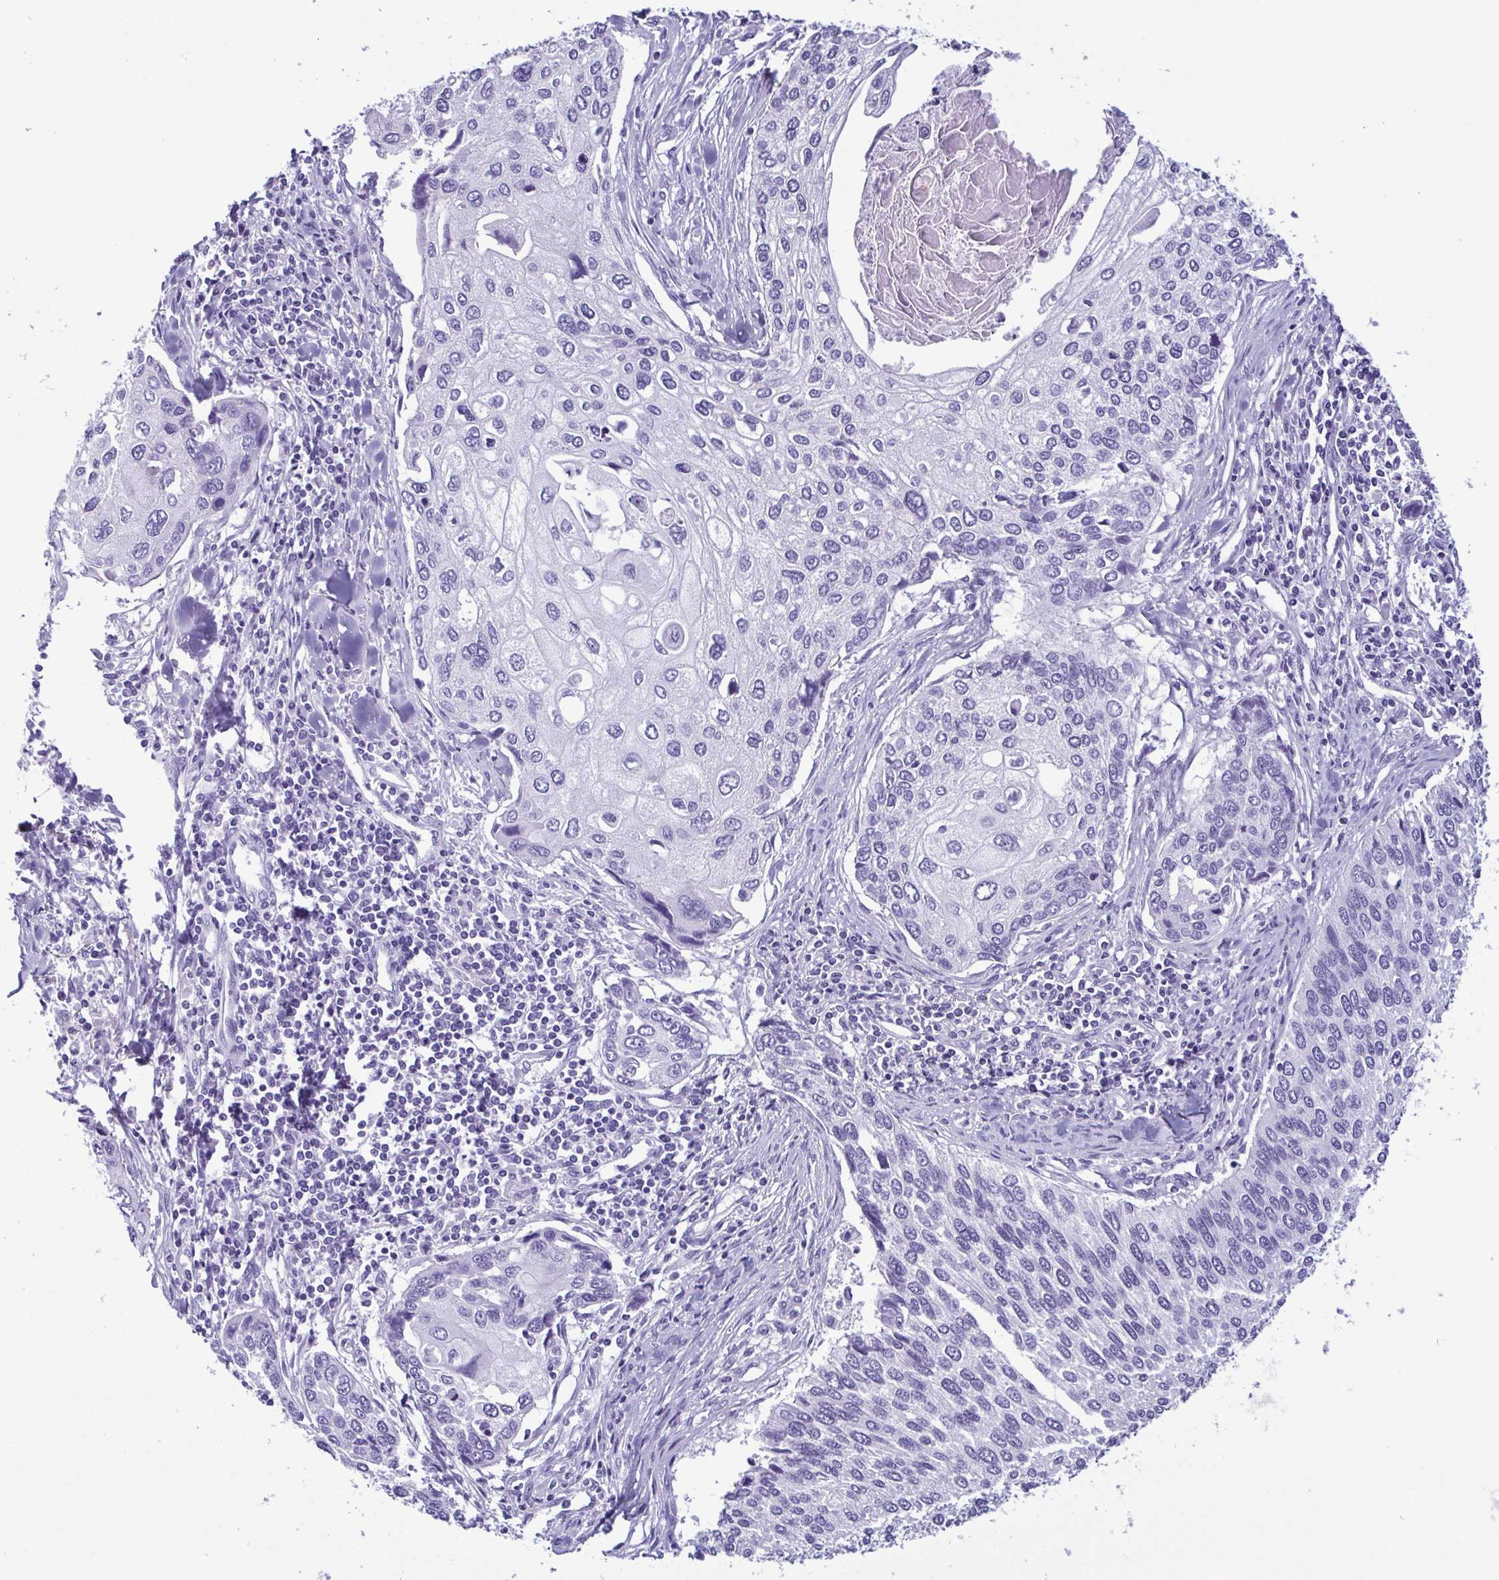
{"staining": {"intensity": "negative", "quantity": "none", "location": "none"}, "tissue": "lung cancer", "cell_type": "Tumor cells", "image_type": "cancer", "snomed": [{"axis": "morphology", "description": "Squamous cell carcinoma, NOS"}, {"axis": "morphology", "description": "Squamous cell carcinoma, metastatic, NOS"}, {"axis": "topography", "description": "Lung"}], "caption": "Tumor cells are negative for protein expression in human lung squamous cell carcinoma.", "gene": "LTF", "patient": {"sex": "male", "age": 63}}